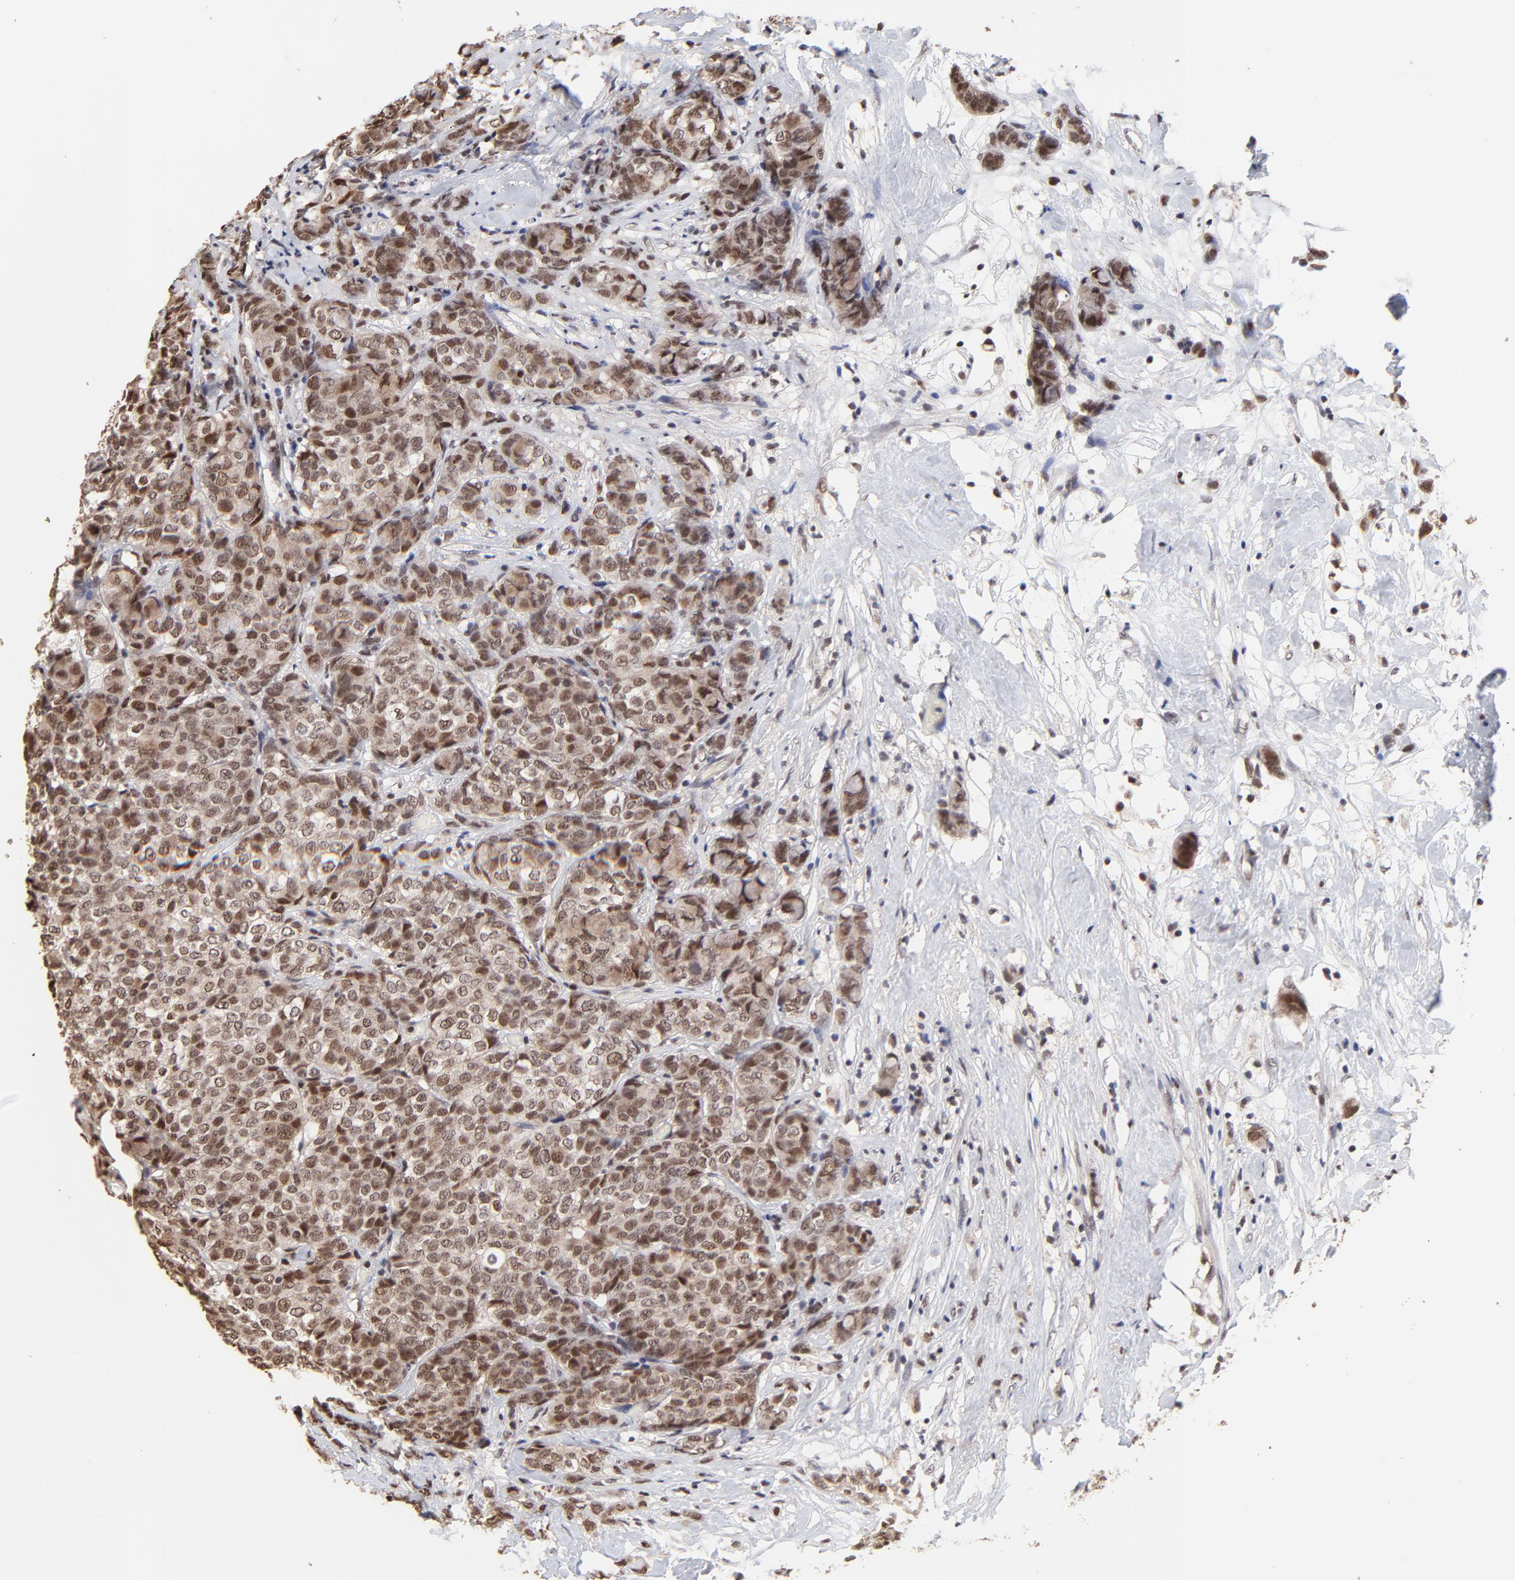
{"staining": {"intensity": "moderate", "quantity": ">75%", "location": "cytoplasmic/membranous,nuclear"}, "tissue": "breast cancer", "cell_type": "Tumor cells", "image_type": "cancer", "snomed": [{"axis": "morphology", "description": "Lobular carcinoma"}, {"axis": "topography", "description": "Breast"}], "caption": "Human breast cancer (lobular carcinoma) stained for a protein (brown) displays moderate cytoplasmic/membranous and nuclear positive staining in about >75% of tumor cells.", "gene": "DSN1", "patient": {"sex": "female", "age": 60}}